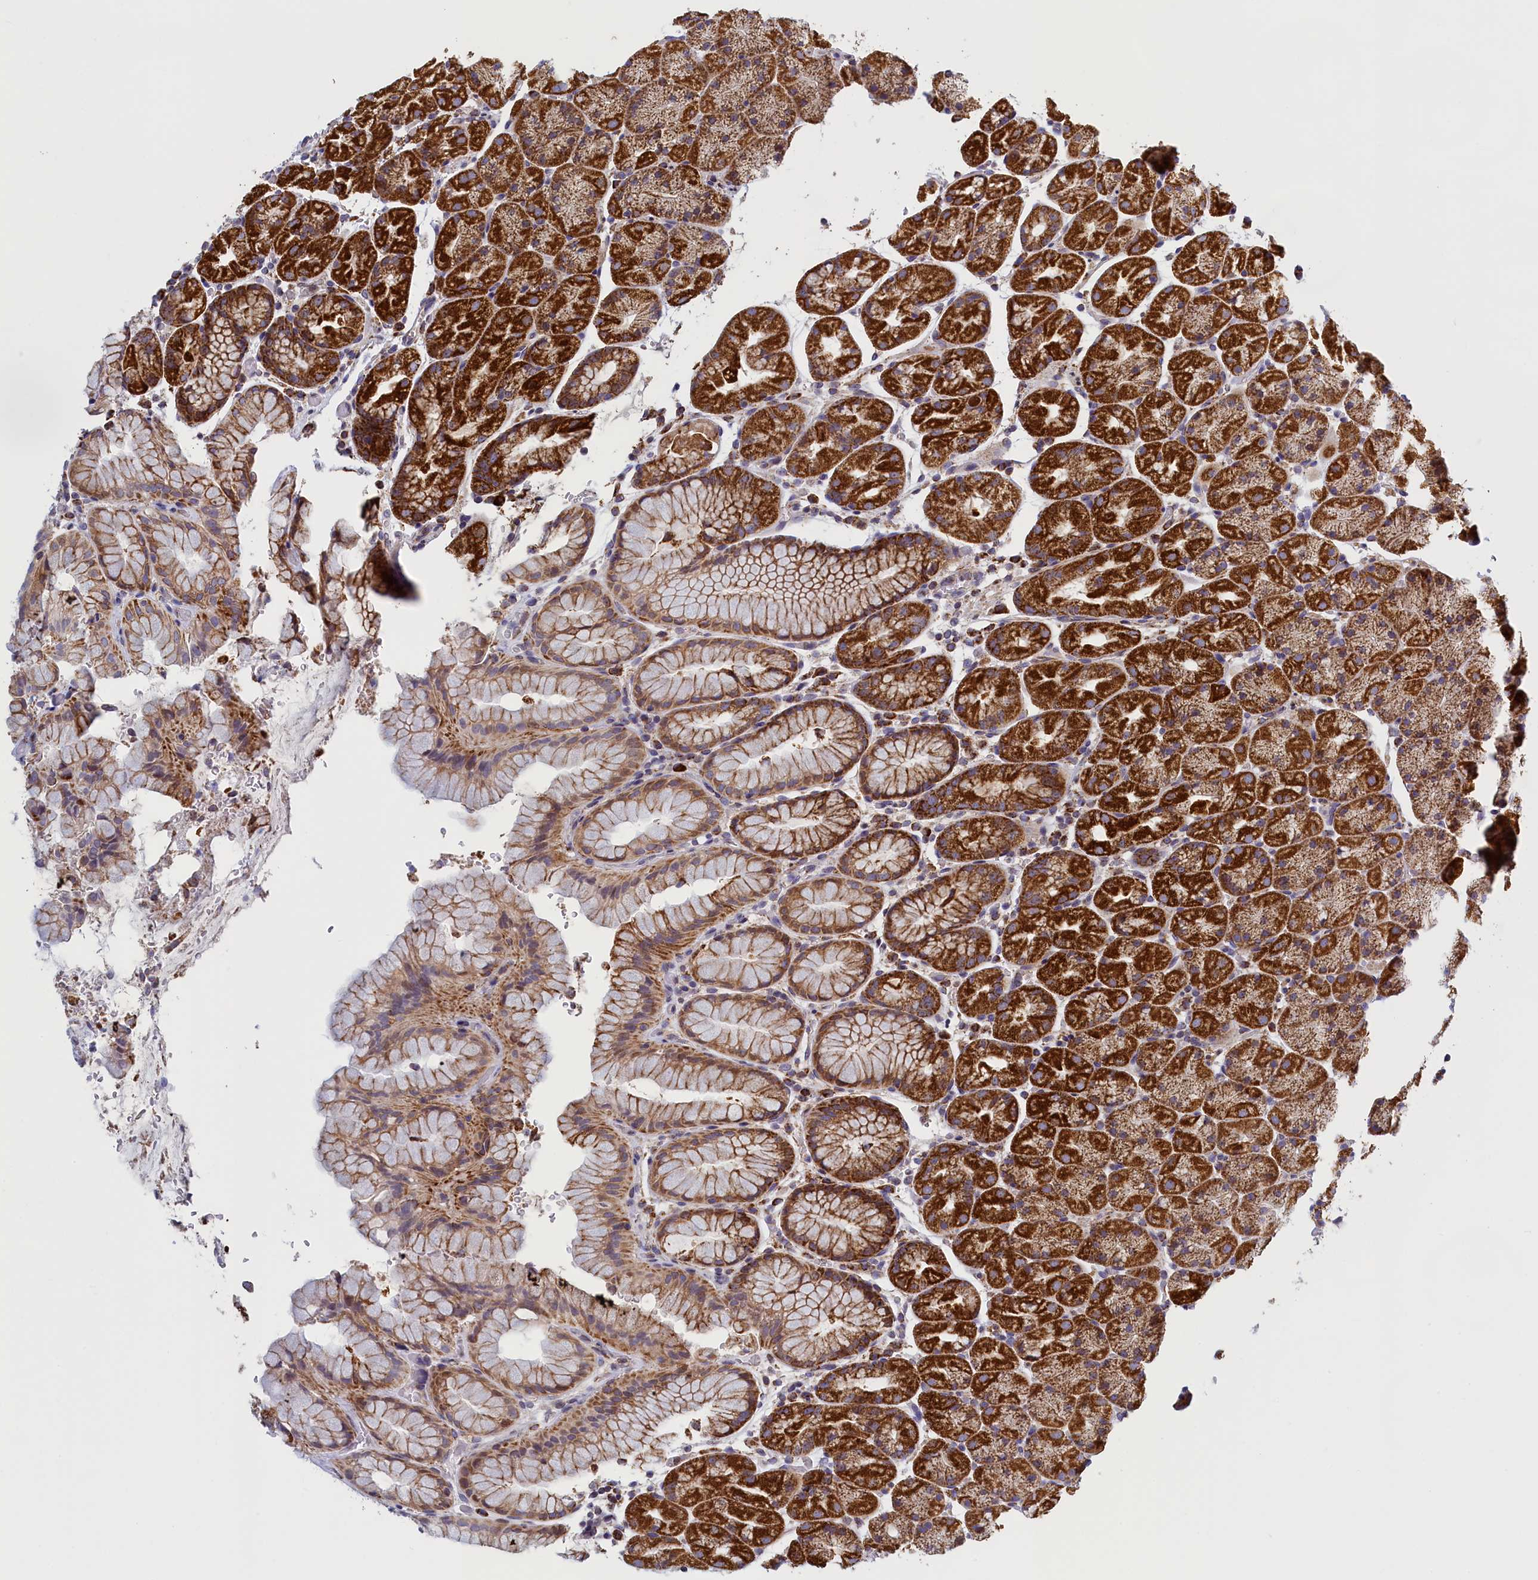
{"staining": {"intensity": "strong", "quantity": "25%-75%", "location": "cytoplasmic/membranous"}, "tissue": "stomach", "cell_type": "Glandular cells", "image_type": "normal", "snomed": [{"axis": "morphology", "description": "Normal tissue, NOS"}, {"axis": "topography", "description": "Stomach, upper"}, {"axis": "topography", "description": "Stomach, lower"}], "caption": "Stomach stained with a protein marker reveals strong staining in glandular cells.", "gene": "IFT122", "patient": {"sex": "male", "age": 67}}